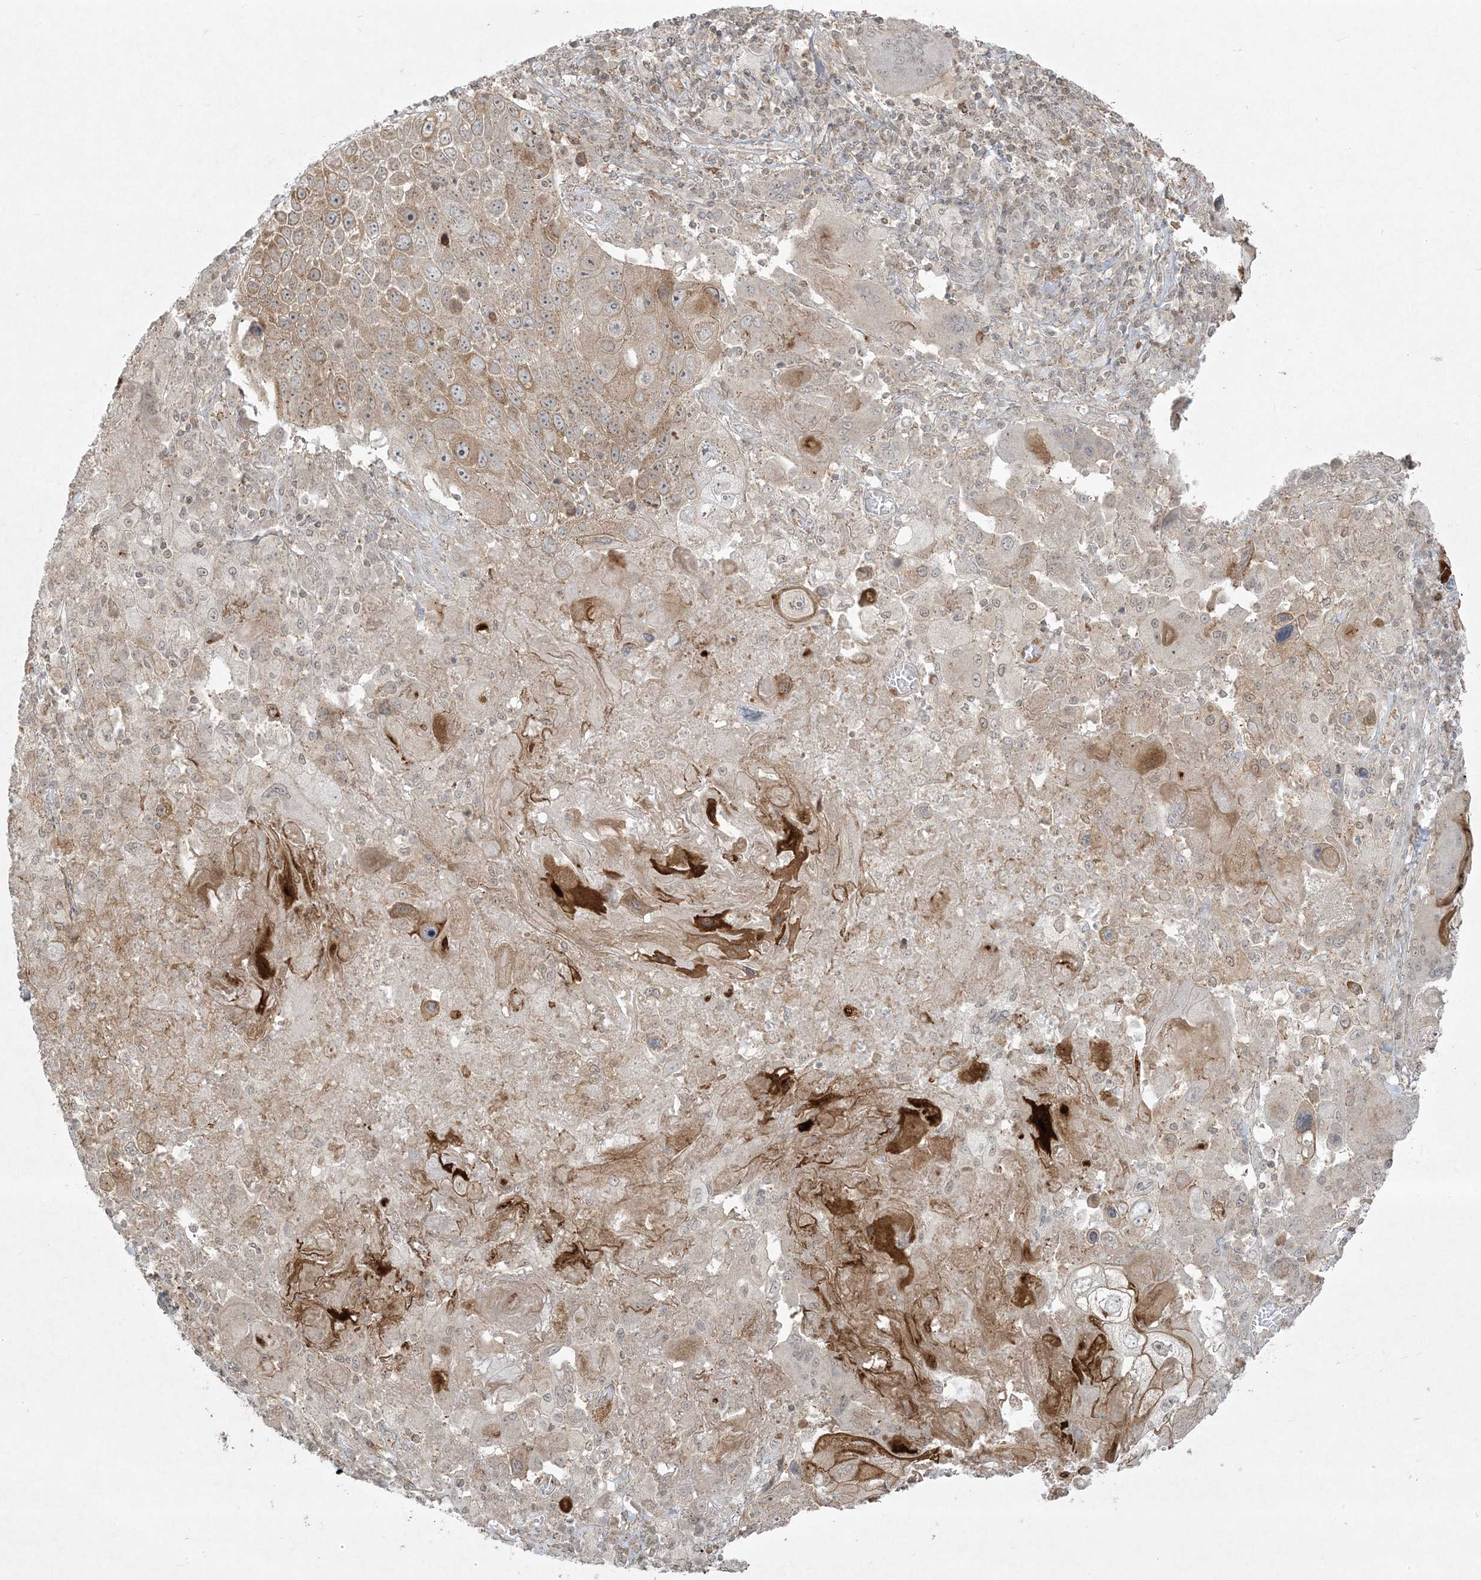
{"staining": {"intensity": "moderate", "quantity": "<25%", "location": "cytoplasmic/membranous"}, "tissue": "lung cancer", "cell_type": "Tumor cells", "image_type": "cancer", "snomed": [{"axis": "morphology", "description": "Squamous cell carcinoma, NOS"}, {"axis": "topography", "description": "Lung"}], "caption": "Lung cancer was stained to show a protein in brown. There is low levels of moderate cytoplasmic/membranous expression in about <25% of tumor cells. Using DAB (brown) and hematoxylin (blue) stains, captured at high magnification using brightfield microscopy.", "gene": "ZNF263", "patient": {"sex": "male", "age": 61}}